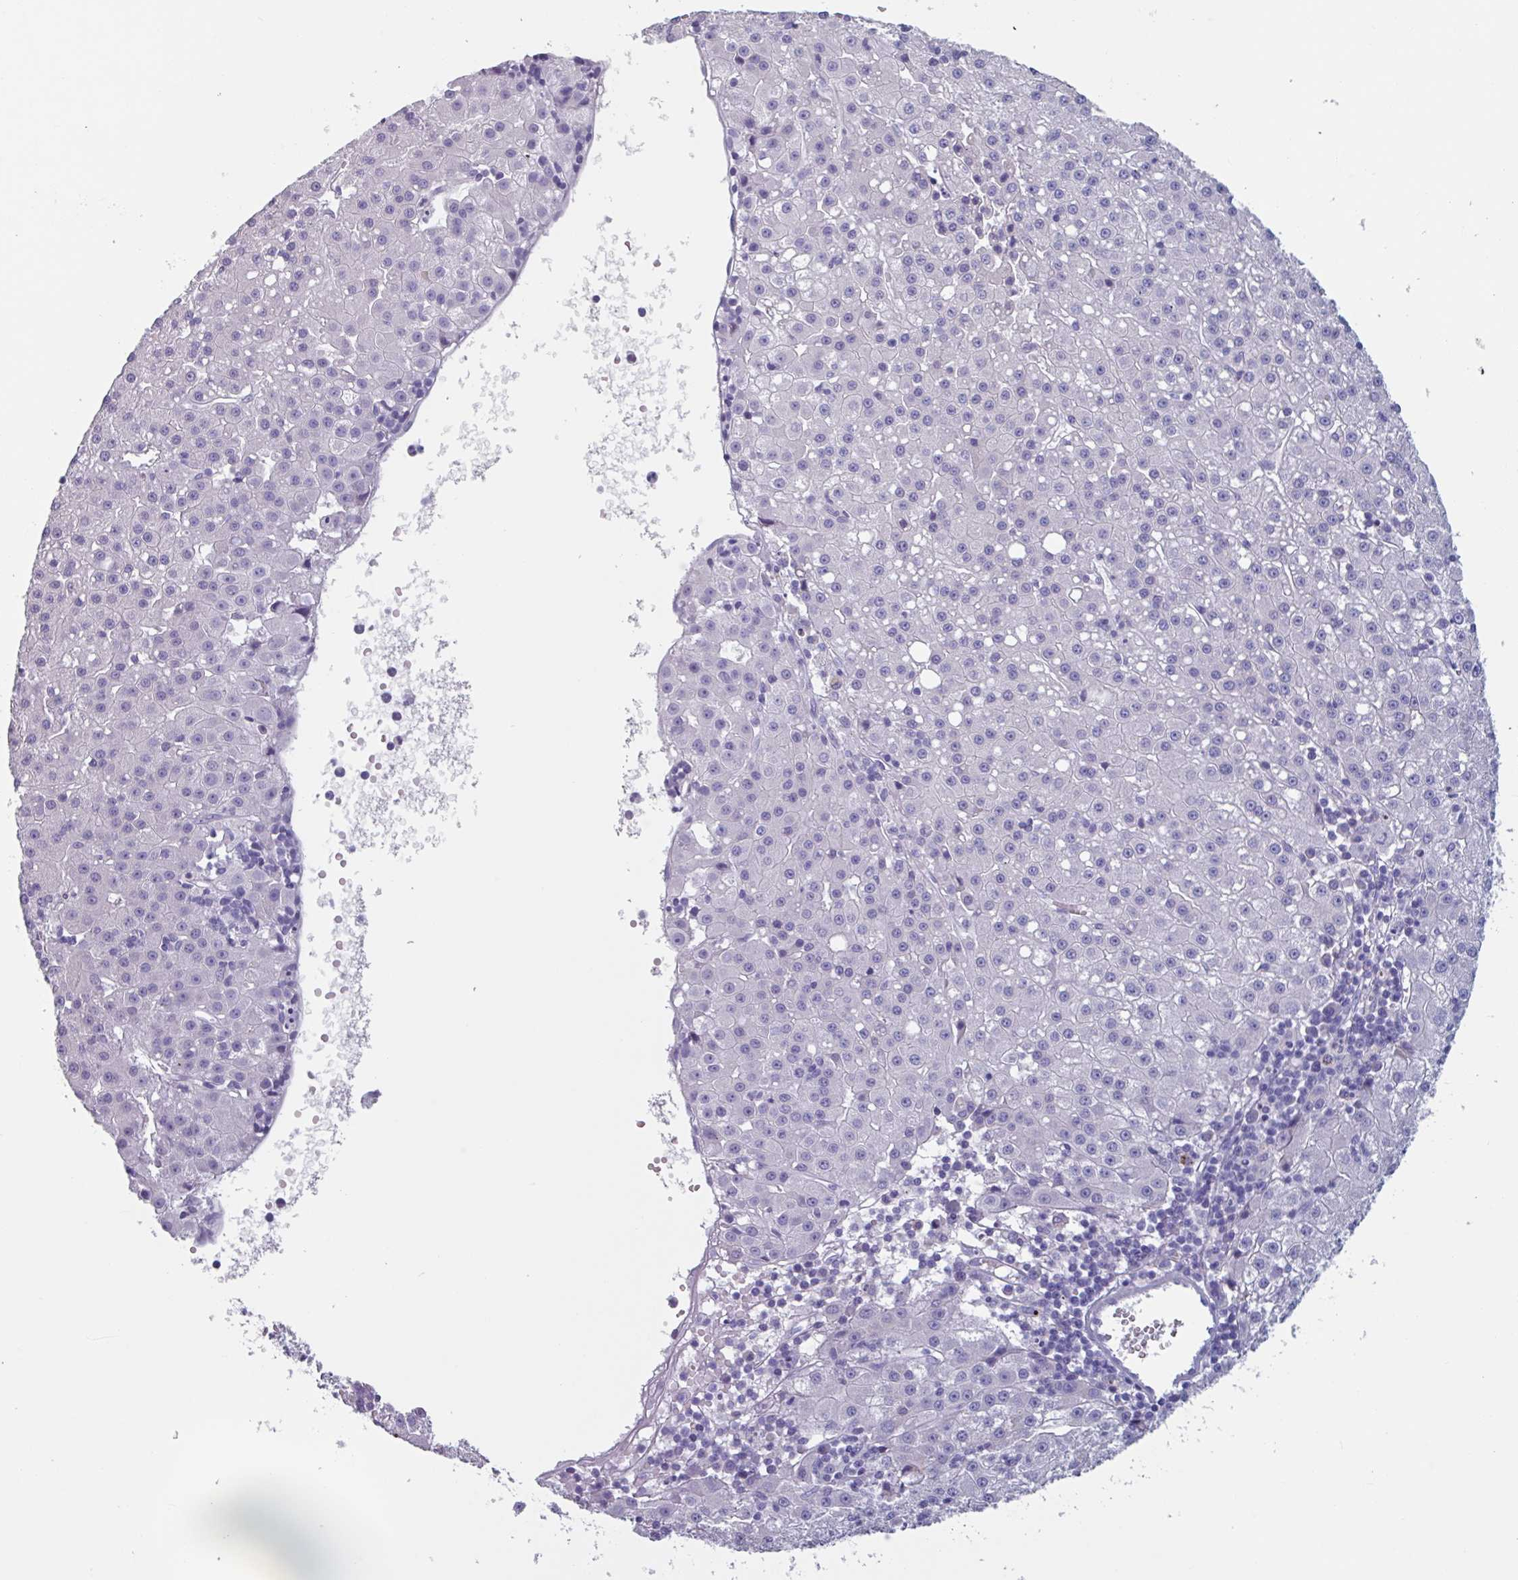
{"staining": {"intensity": "negative", "quantity": "none", "location": "none"}, "tissue": "liver cancer", "cell_type": "Tumor cells", "image_type": "cancer", "snomed": [{"axis": "morphology", "description": "Carcinoma, Hepatocellular, NOS"}, {"axis": "topography", "description": "Liver"}], "caption": "Histopathology image shows no significant protein positivity in tumor cells of liver hepatocellular carcinoma.", "gene": "OR2T10", "patient": {"sex": "male", "age": 76}}